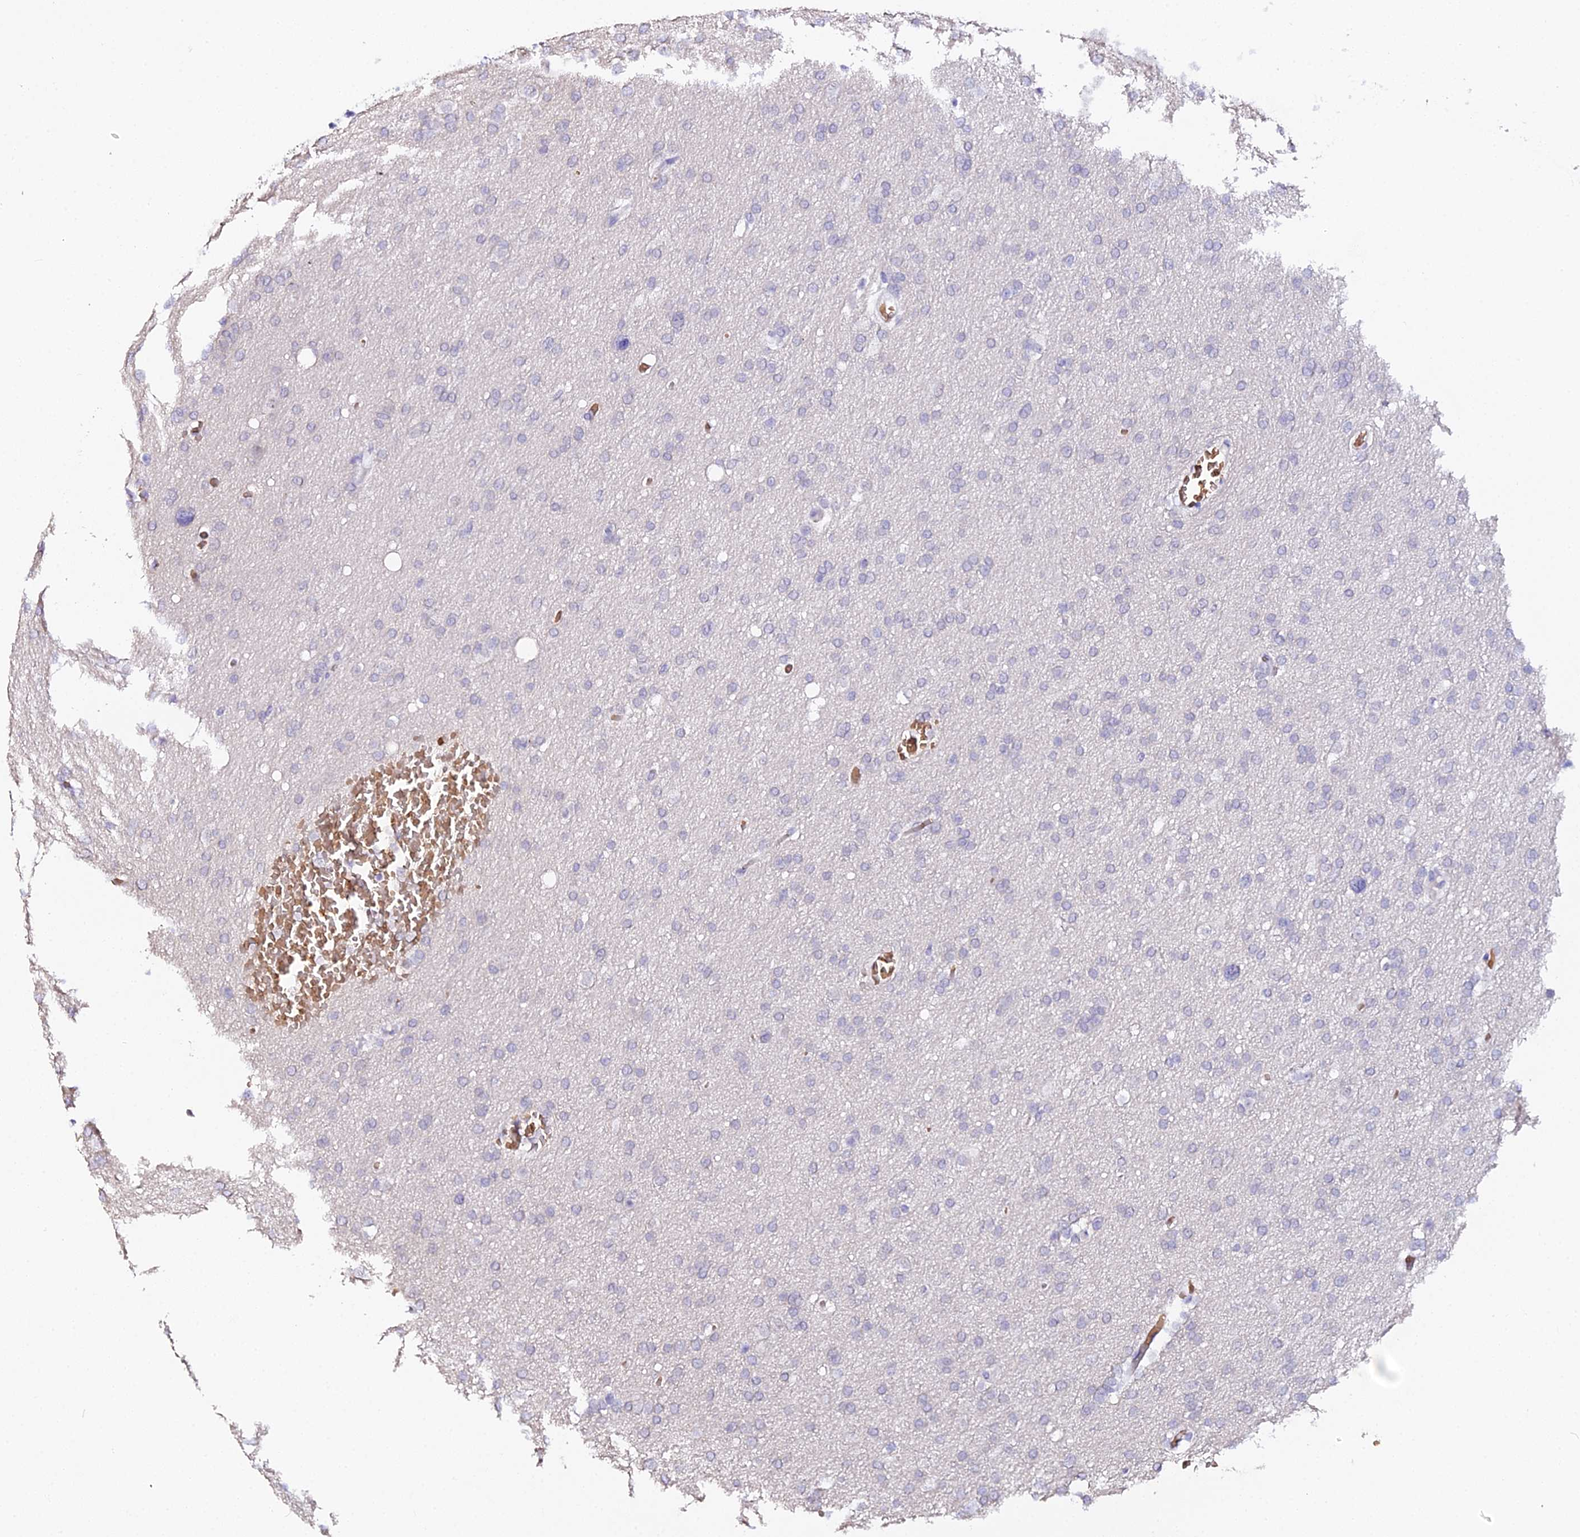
{"staining": {"intensity": "negative", "quantity": "none", "location": "none"}, "tissue": "glioma", "cell_type": "Tumor cells", "image_type": "cancer", "snomed": [{"axis": "morphology", "description": "Glioma, malignant, High grade"}, {"axis": "topography", "description": "Cerebral cortex"}], "caption": "An IHC image of glioma is shown. There is no staining in tumor cells of glioma.", "gene": "CFAP45", "patient": {"sex": "female", "age": 36}}